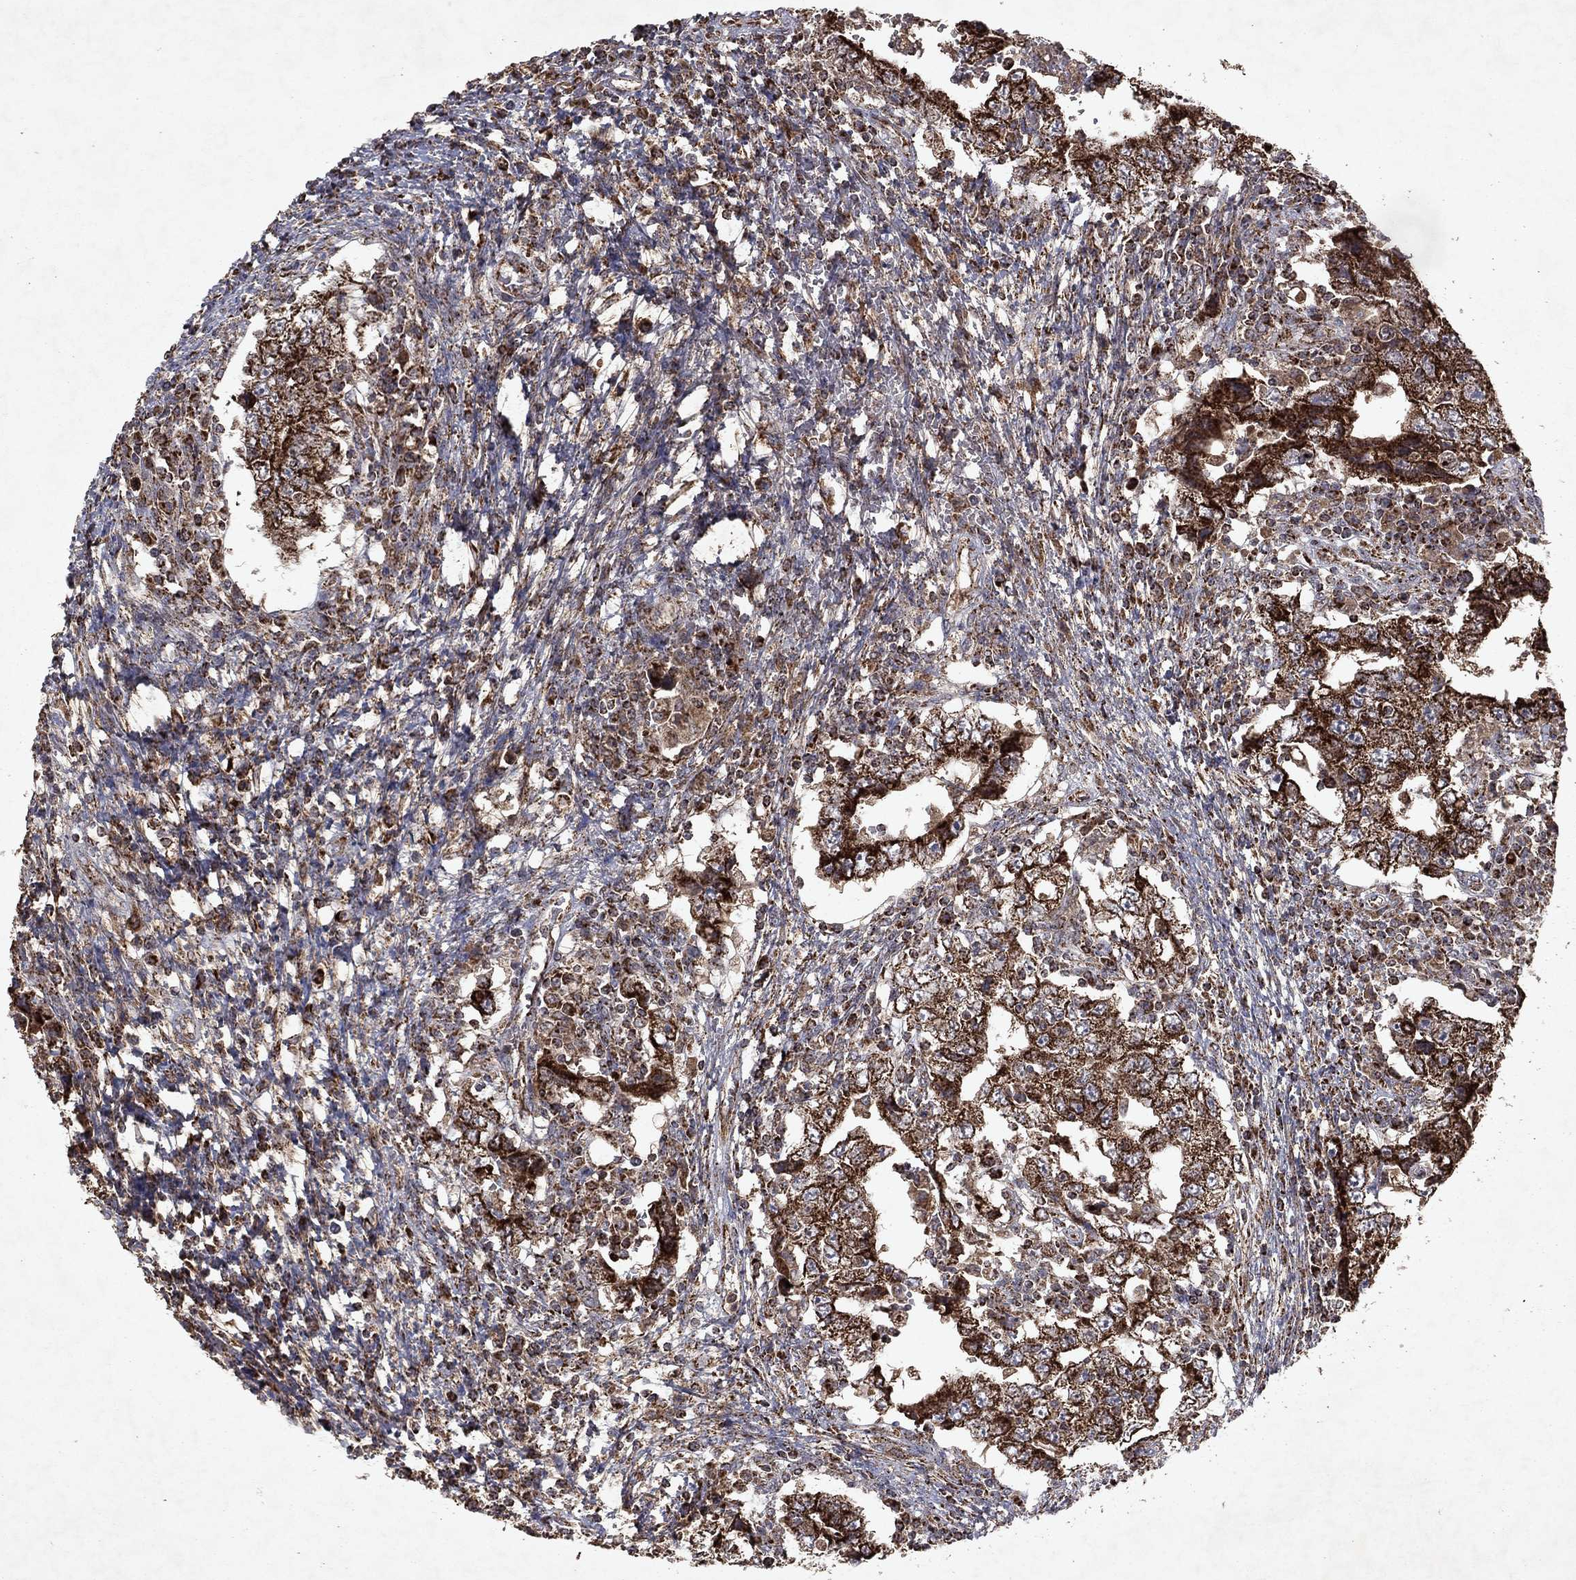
{"staining": {"intensity": "strong", "quantity": ">75%", "location": "cytoplasmic/membranous"}, "tissue": "testis cancer", "cell_type": "Tumor cells", "image_type": "cancer", "snomed": [{"axis": "morphology", "description": "Carcinoma, Embryonal, NOS"}, {"axis": "topography", "description": "Testis"}], "caption": "Approximately >75% of tumor cells in human testis cancer (embryonal carcinoma) reveal strong cytoplasmic/membranous protein staining as visualized by brown immunohistochemical staining.", "gene": "PYROXD2", "patient": {"sex": "male", "age": 26}}